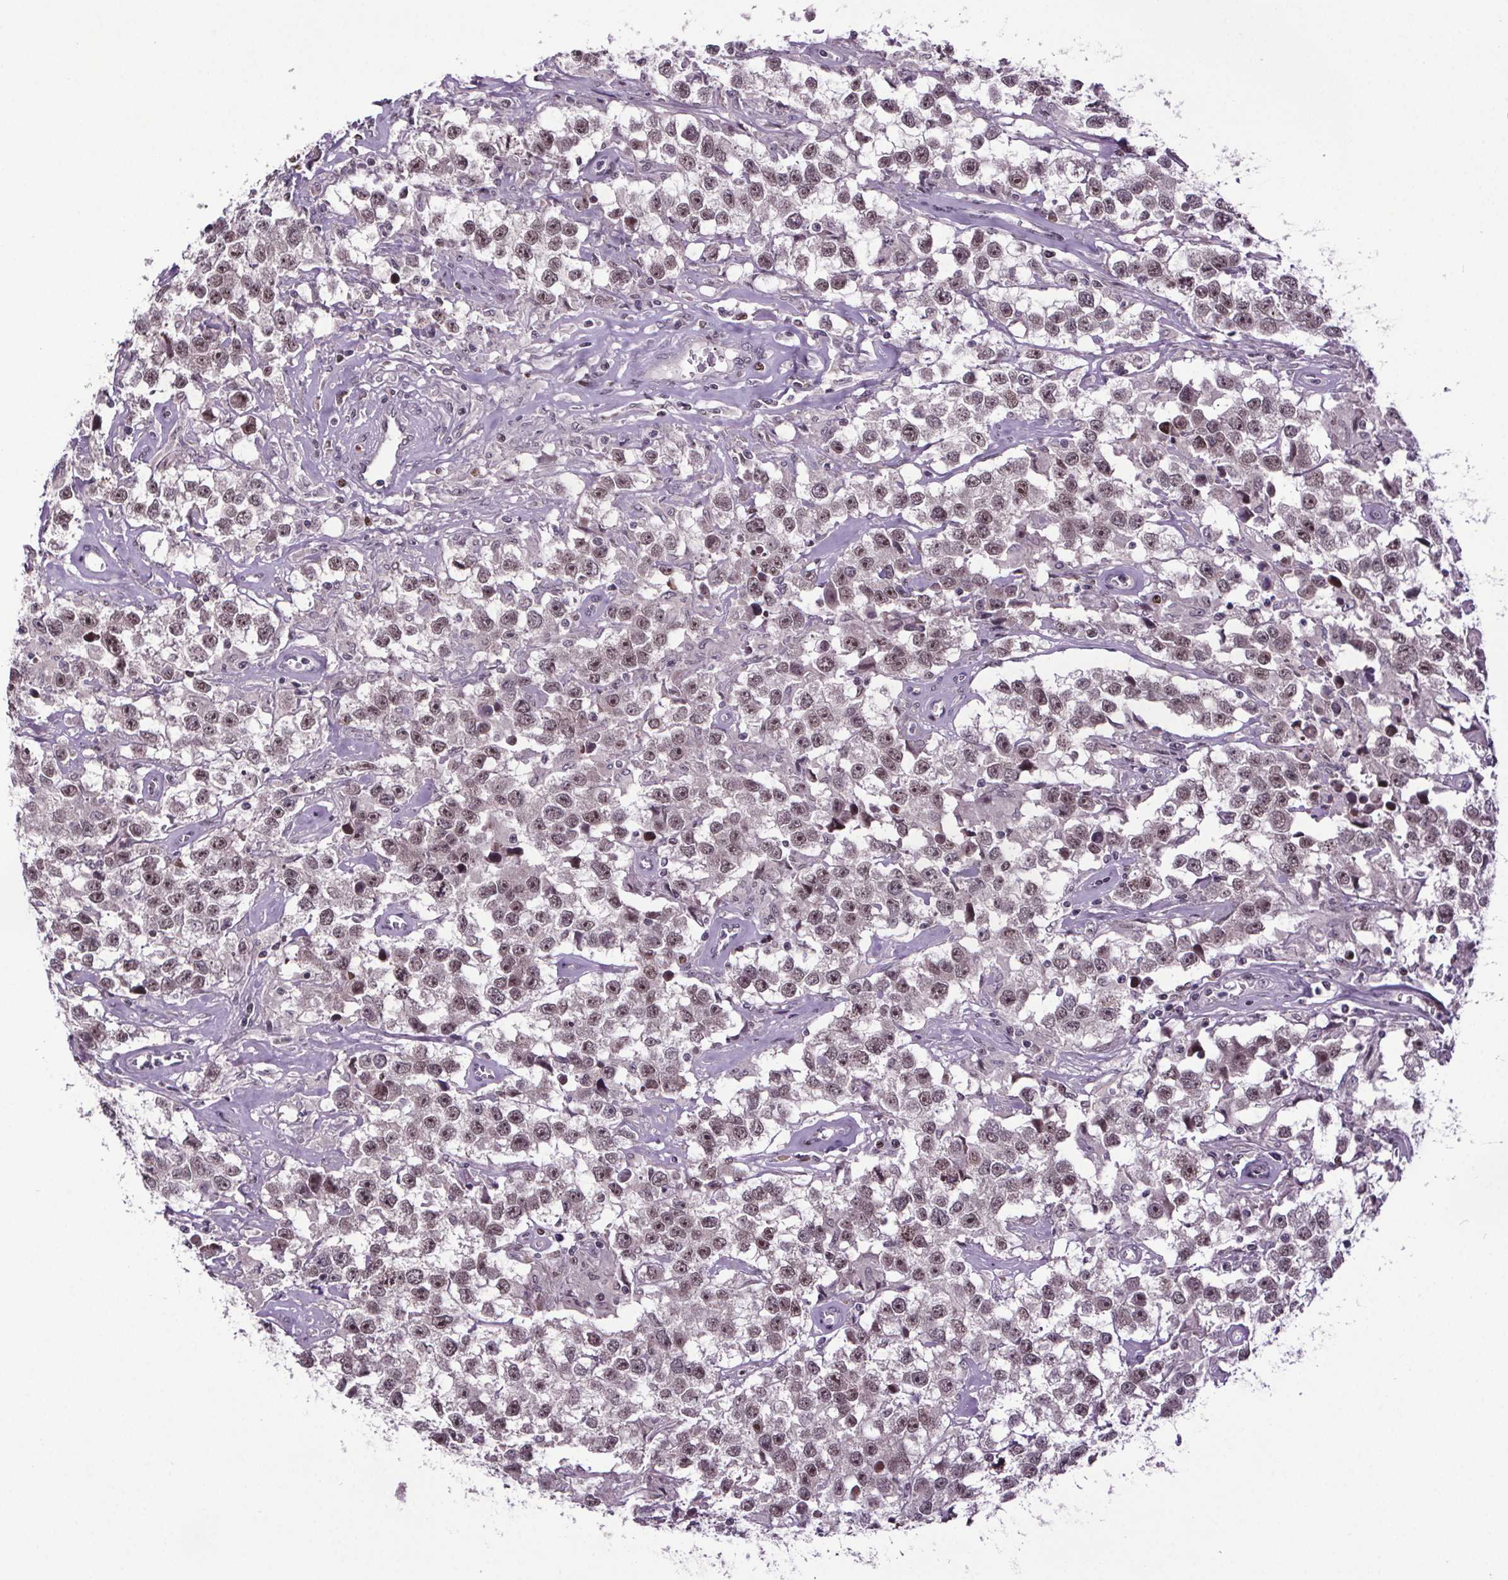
{"staining": {"intensity": "moderate", "quantity": ">75%", "location": "nuclear"}, "tissue": "testis cancer", "cell_type": "Tumor cells", "image_type": "cancer", "snomed": [{"axis": "morphology", "description": "Seminoma, NOS"}, {"axis": "topography", "description": "Testis"}], "caption": "Moderate nuclear expression for a protein is present in approximately >75% of tumor cells of testis seminoma using IHC.", "gene": "ATMIN", "patient": {"sex": "male", "age": 43}}